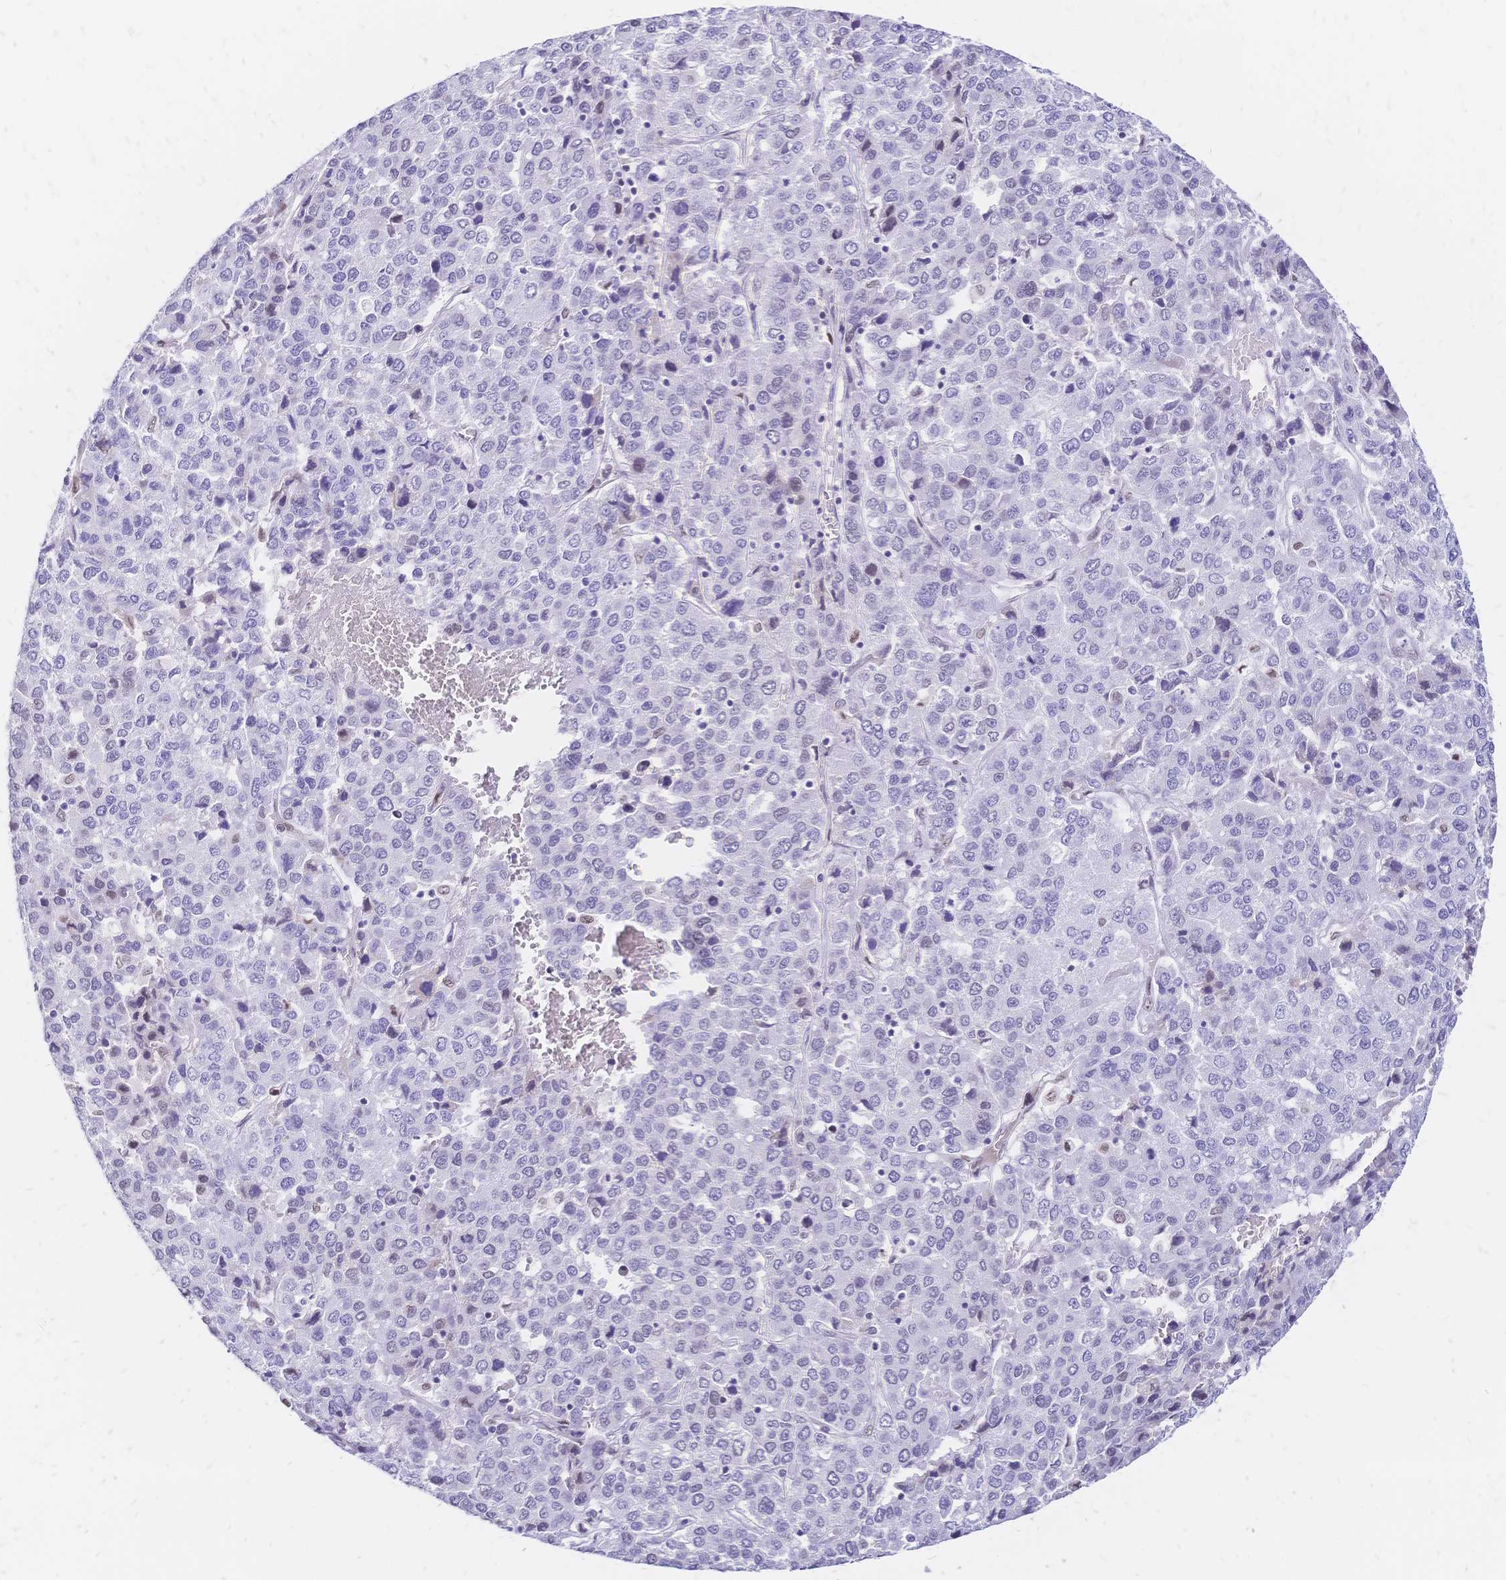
{"staining": {"intensity": "negative", "quantity": "none", "location": "none"}, "tissue": "liver cancer", "cell_type": "Tumor cells", "image_type": "cancer", "snomed": [{"axis": "morphology", "description": "Carcinoma, Hepatocellular, NOS"}, {"axis": "topography", "description": "Liver"}], "caption": "This is an IHC image of liver hepatocellular carcinoma. There is no expression in tumor cells.", "gene": "NFIC", "patient": {"sex": "male", "age": 69}}